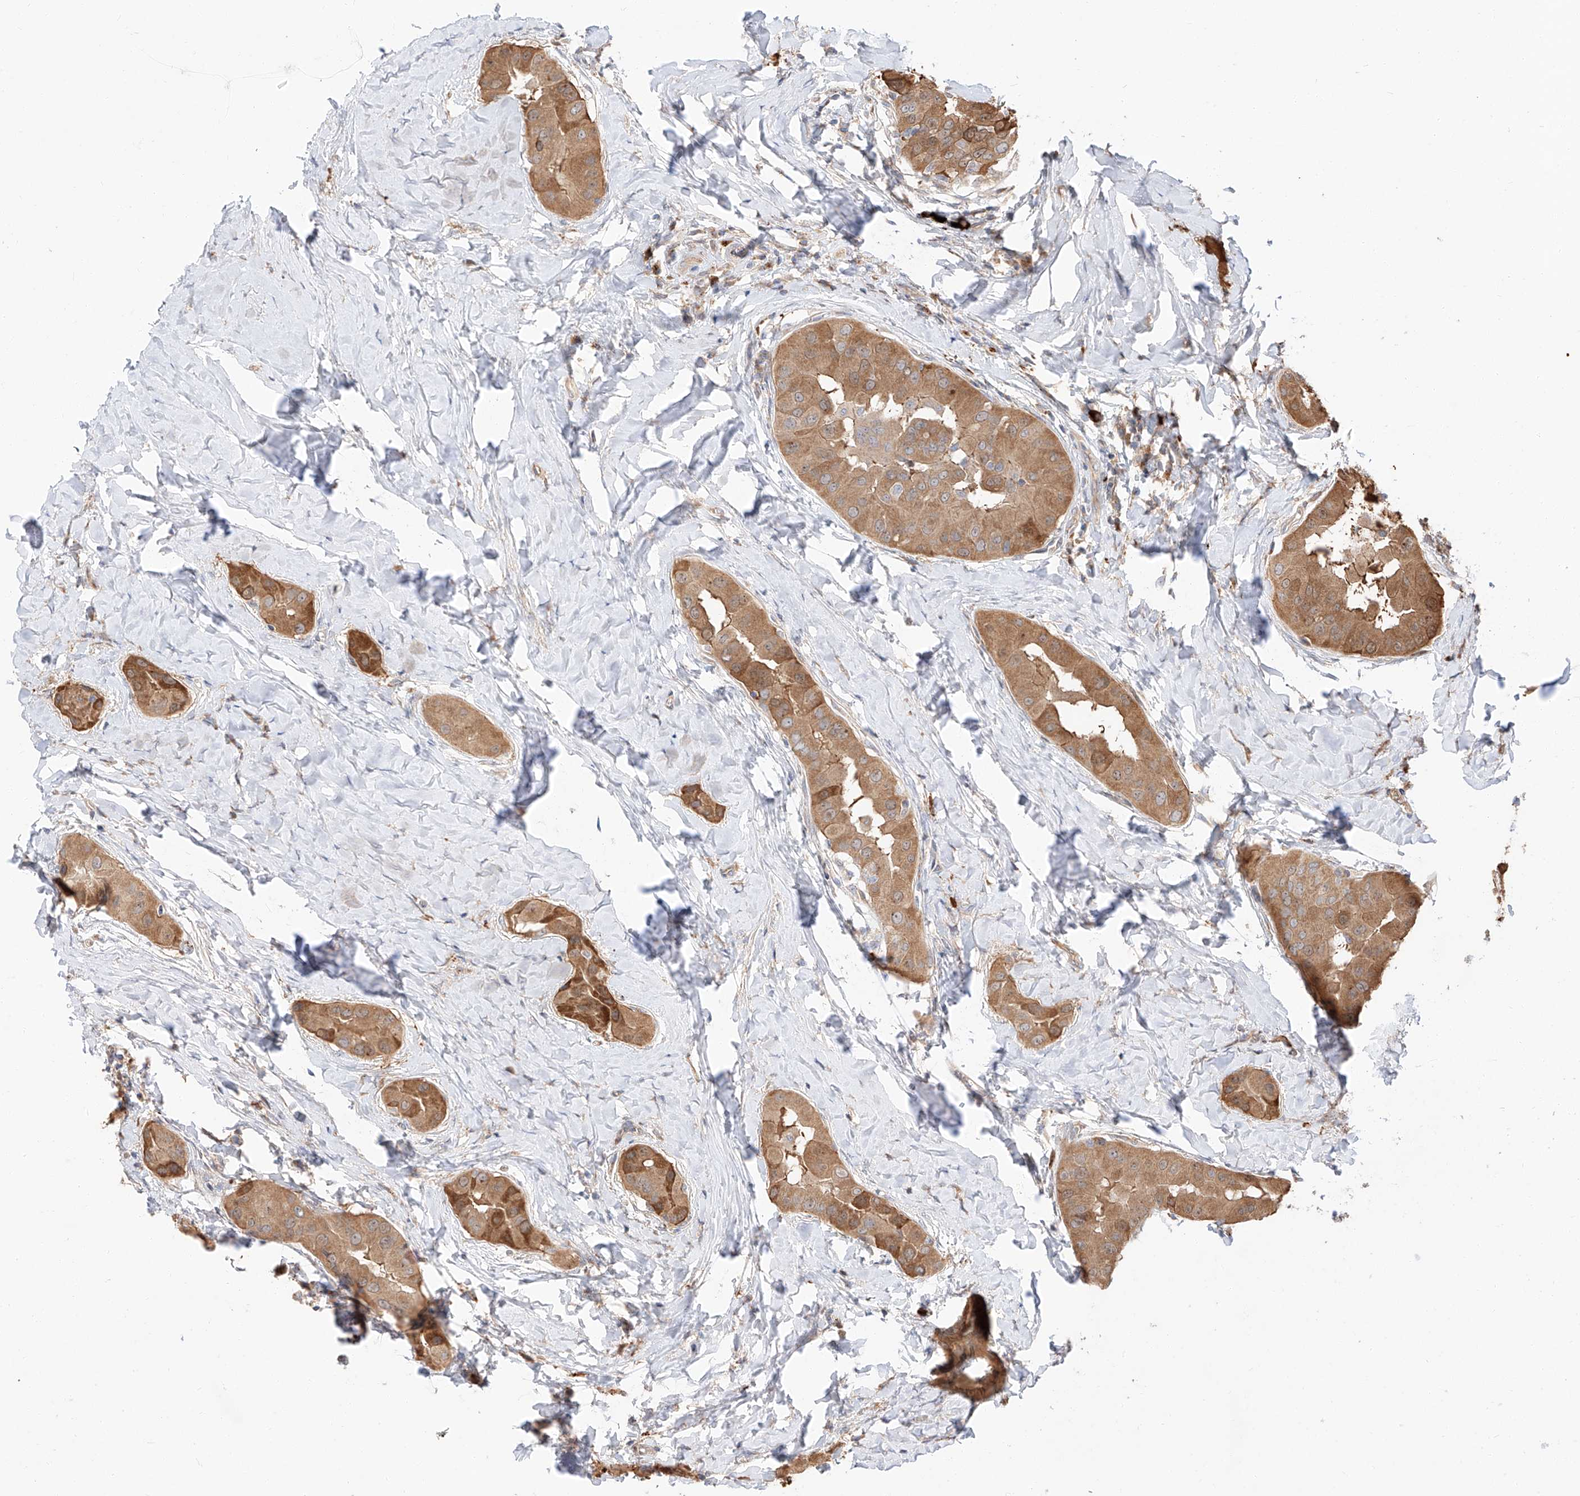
{"staining": {"intensity": "moderate", "quantity": ">75%", "location": "cytoplasmic/membranous"}, "tissue": "thyroid cancer", "cell_type": "Tumor cells", "image_type": "cancer", "snomed": [{"axis": "morphology", "description": "Papillary adenocarcinoma, NOS"}, {"axis": "topography", "description": "Thyroid gland"}], "caption": "The histopathology image displays immunohistochemical staining of thyroid cancer (papillary adenocarcinoma). There is moderate cytoplasmic/membranous positivity is present in approximately >75% of tumor cells.", "gene": "DIRAS3", "patient": {"sex": "male", "age": 33}}